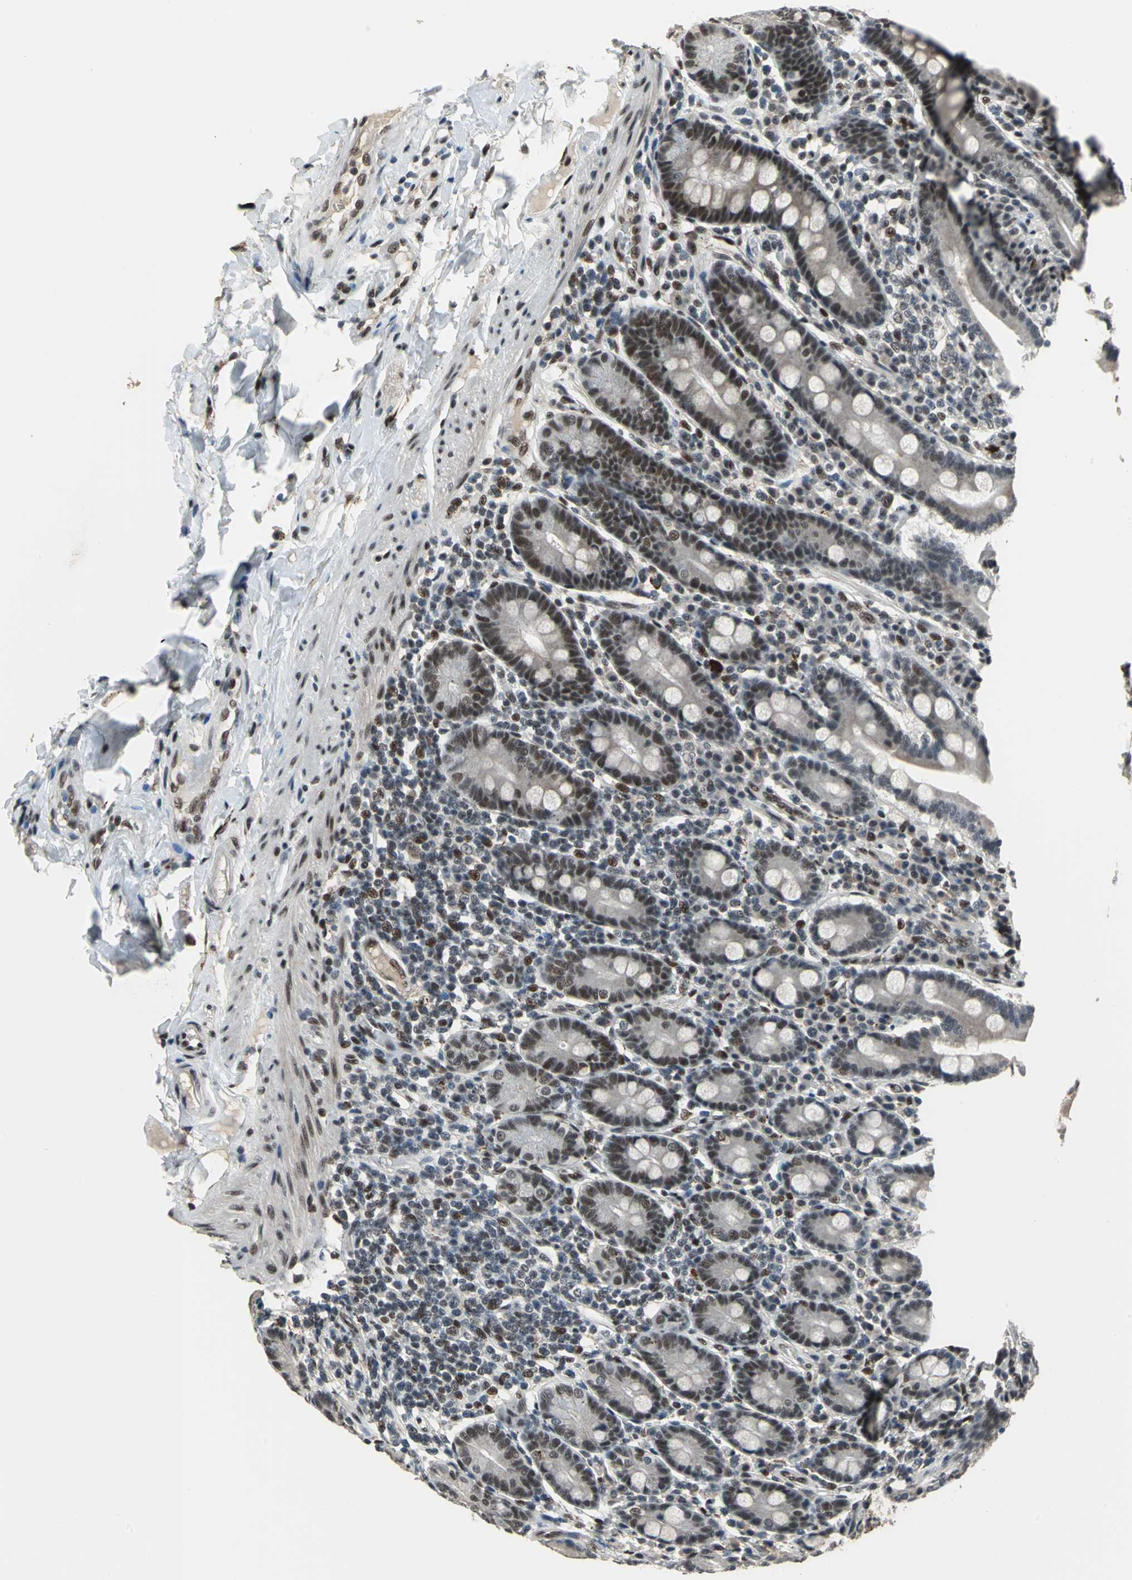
{"staining": {"intensity": "moderate", "quantity": ">75%", "location": "nuclear"}, "tissue": "duodenum", "cell_type": "Glandular cells", "image_type": "normal", "snomed": [{"axis": "morphology", "description": "Normal tissue, NOS"}, {"axis": "topography", "description": "Duodenum"}], "caption": "Immunohistochemistry (IHC) staining of normal duodenum, which displays medium levels of moderate nuclear expression in about >75% of glandular cells indicating moderate nuclear protein staining. The staining was performed using DAB (brown) for protein detection and nuclei were counterstained in hematoxylin (blue).", "gene": "ELF2", "patient": {"sex": "male", "age": 50}}